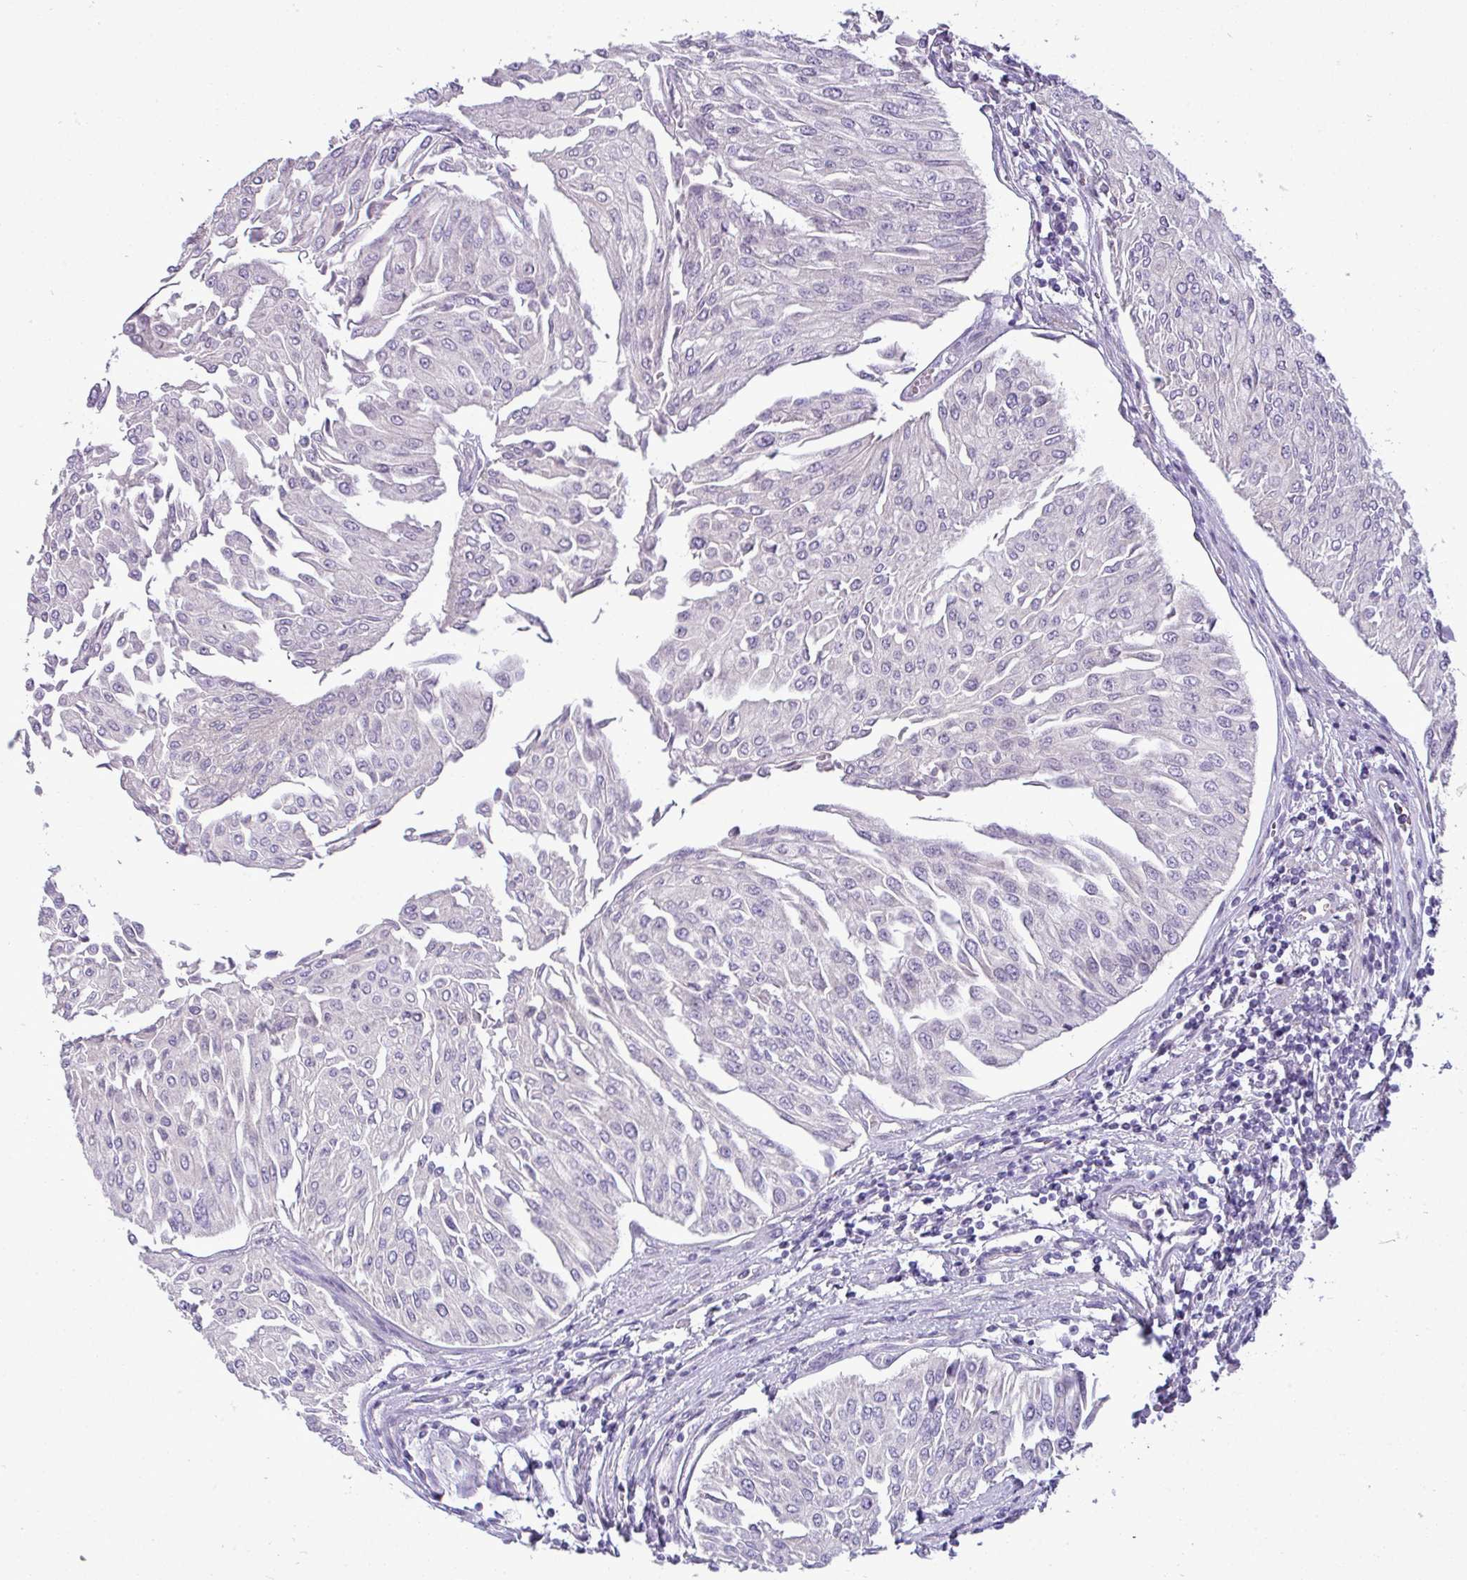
{"staining": {"intensity": "negative", "quantity": "none", "location": "none"}, "tissue": "urothelial cancer", "cell_type": "Tumor cells", "image_type": "cancer", "snomed": [{"axis": "morphology", "description": "Urothelial carcinoma, Low grade"}, {"axis": "topography", "description": "Urinary bladder"}], "caption": "Immunohistochemistry (IHC) histopathology image of low-grade urothelial carcinoma stained for a protein (brown), which demonstrates no expression in tumor cells. (Brightfield microscopy of DAB immunohistochemistry (IHC) at high magnification).", "gene": "APOM", "patient": {"sex": "male", "age": 67}}